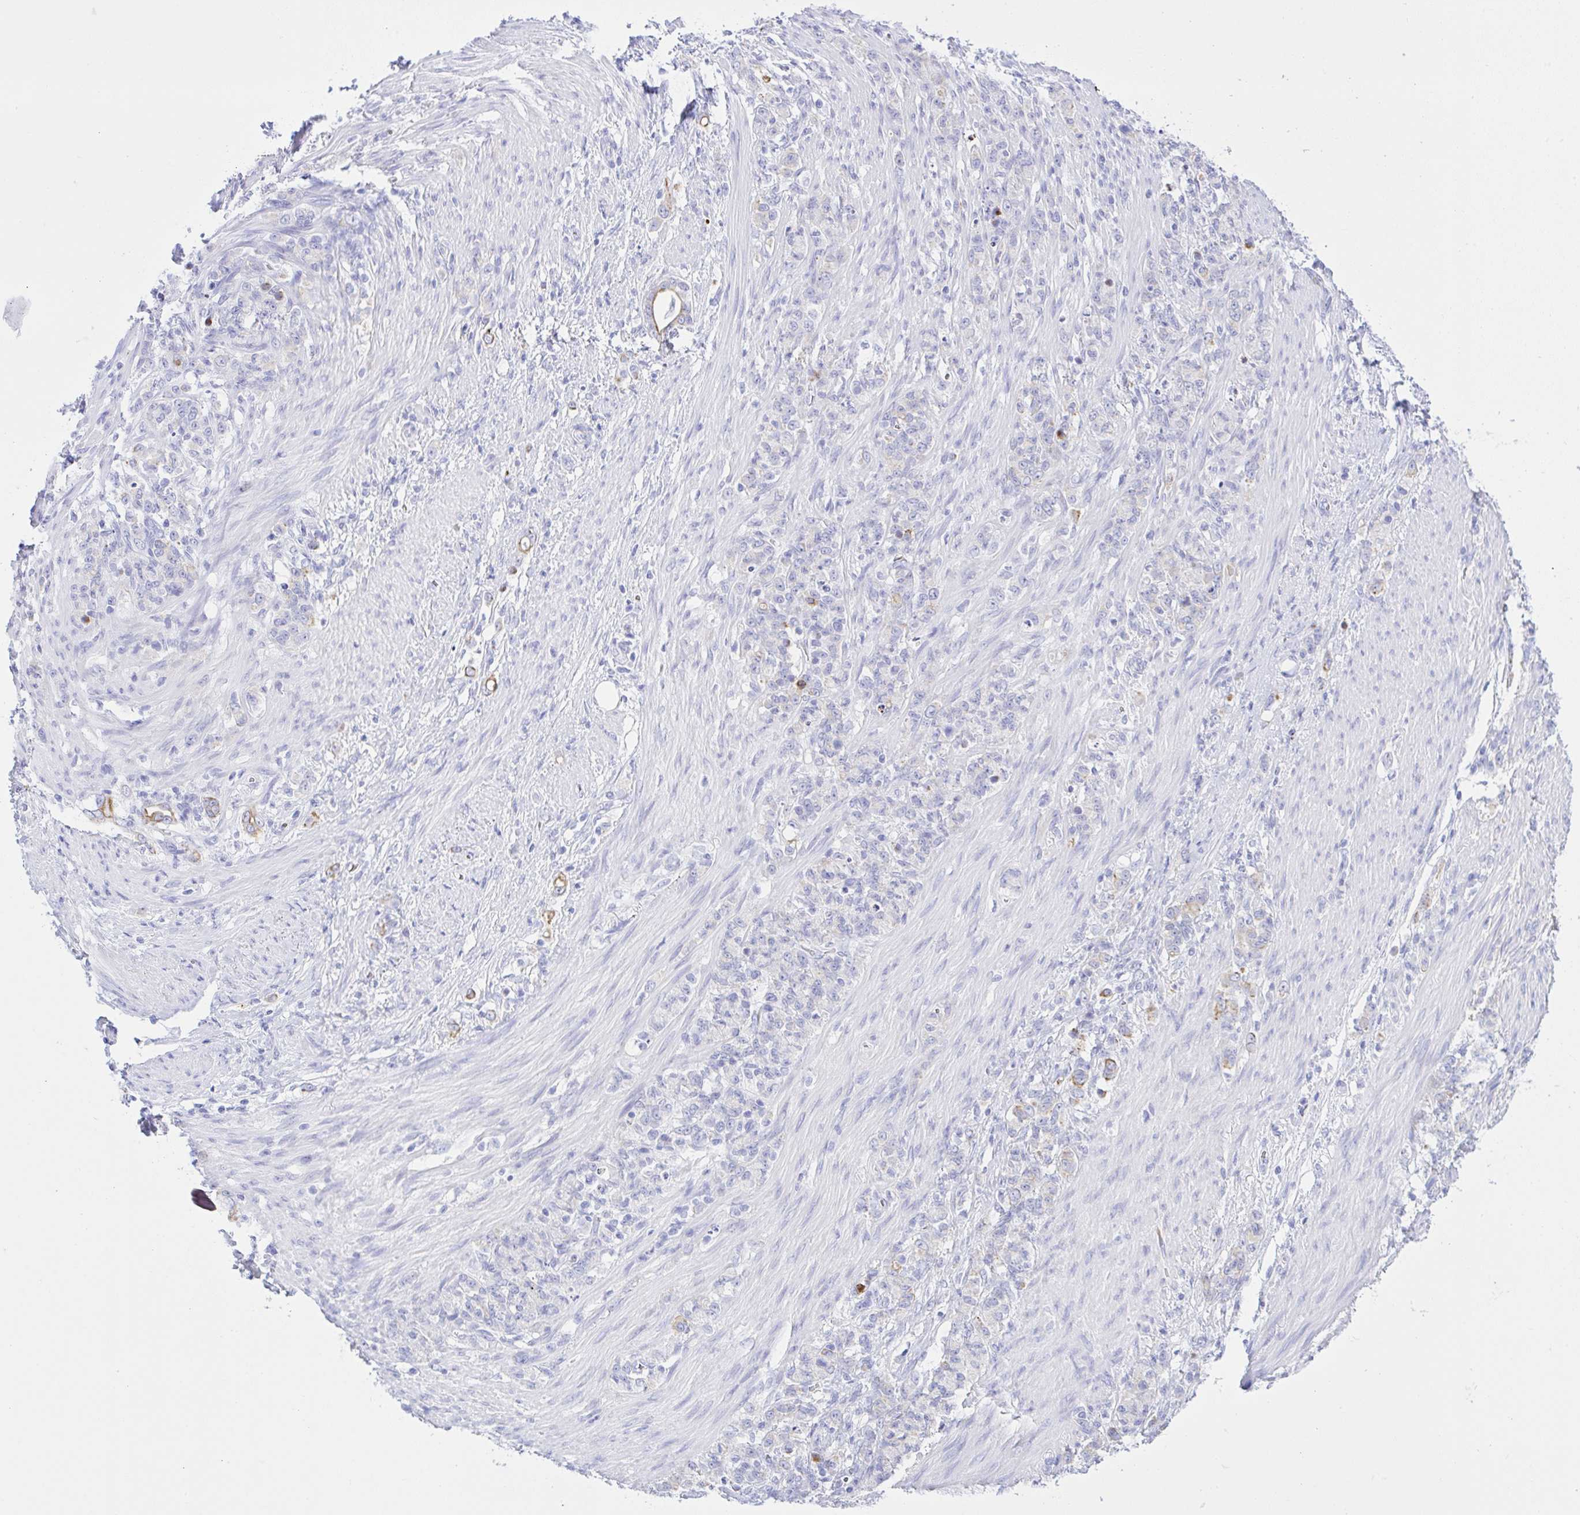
{"staining": {"intensity": "moderate", "quantity": "<25%", "location": "cytoplasmic/membranous"}, "tissue": "stomach cancer", "cell_type": "Tumor cells", "image_type": "cancer", "snomed": [{"axis": "morphology", "description": "Adenocarcinoma, NOS"}, {"axis": "topography", "description": "Stomach"}], "caption": "IHC micrograph of stomach cancer (adenocarcinoma) stained for a protein (brown), which demonstrates low levels of moderate cytoplasmic/membranous positivity in about <25% of tumor cells.", "gene": "ZNF221", "patient": {"sex": "female", "age": 79}}